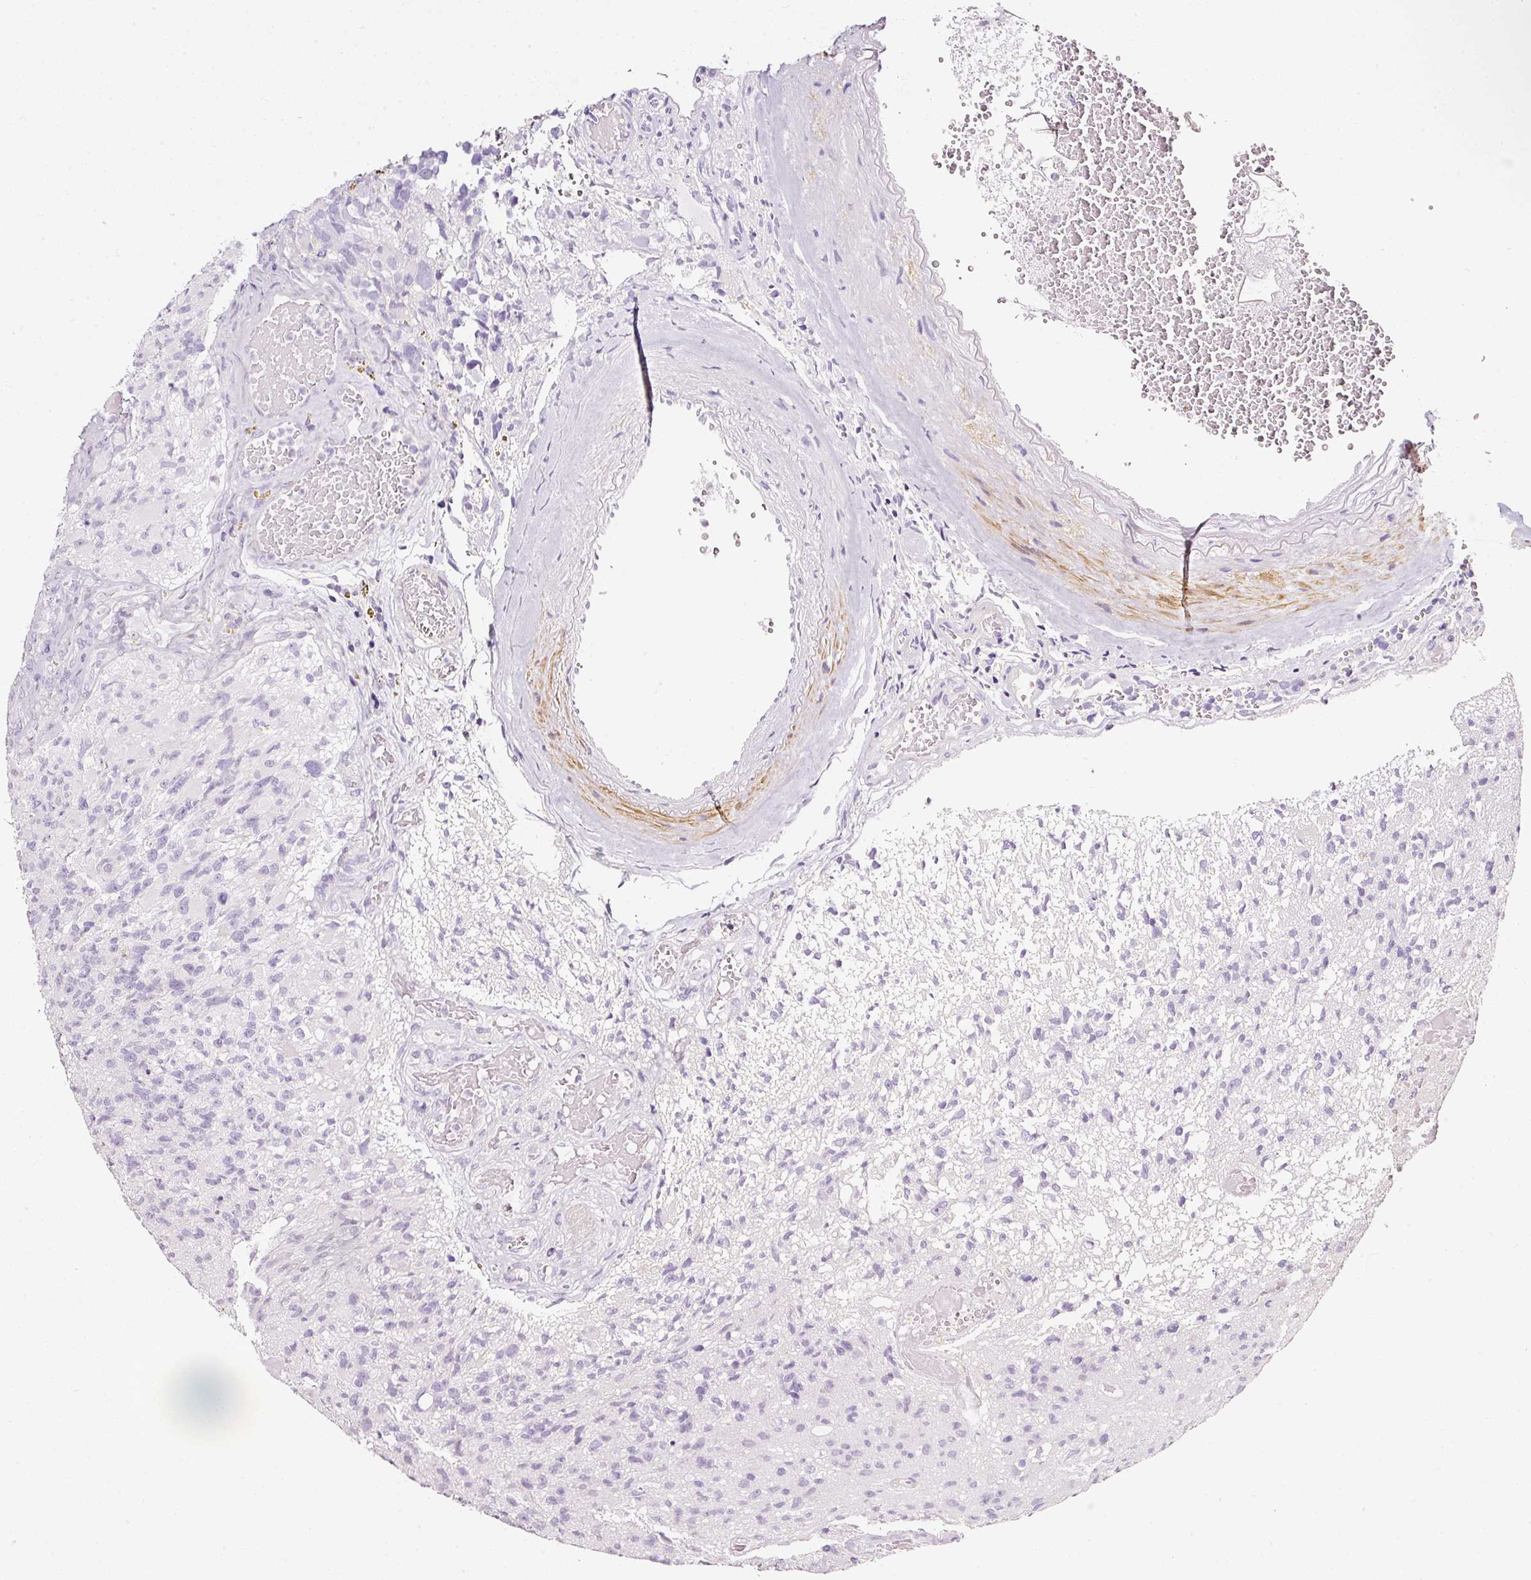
{"staining": {"intensity": "negative", "quantity": "none", "location": "none"}, "tissue": "glioma", "cell_type": "Tumor cells", "image_type": "cancer", "snomed": [{"axis": "morphology", "description": "Glioma, malignant, High grade"}, {"axis": "topography", "description": "Brain"}], "caption": "There is no significant expression in tumor cells of glioma.", "gene": "CYB561A3", "patient": {"sex": "male", "age": 76}}